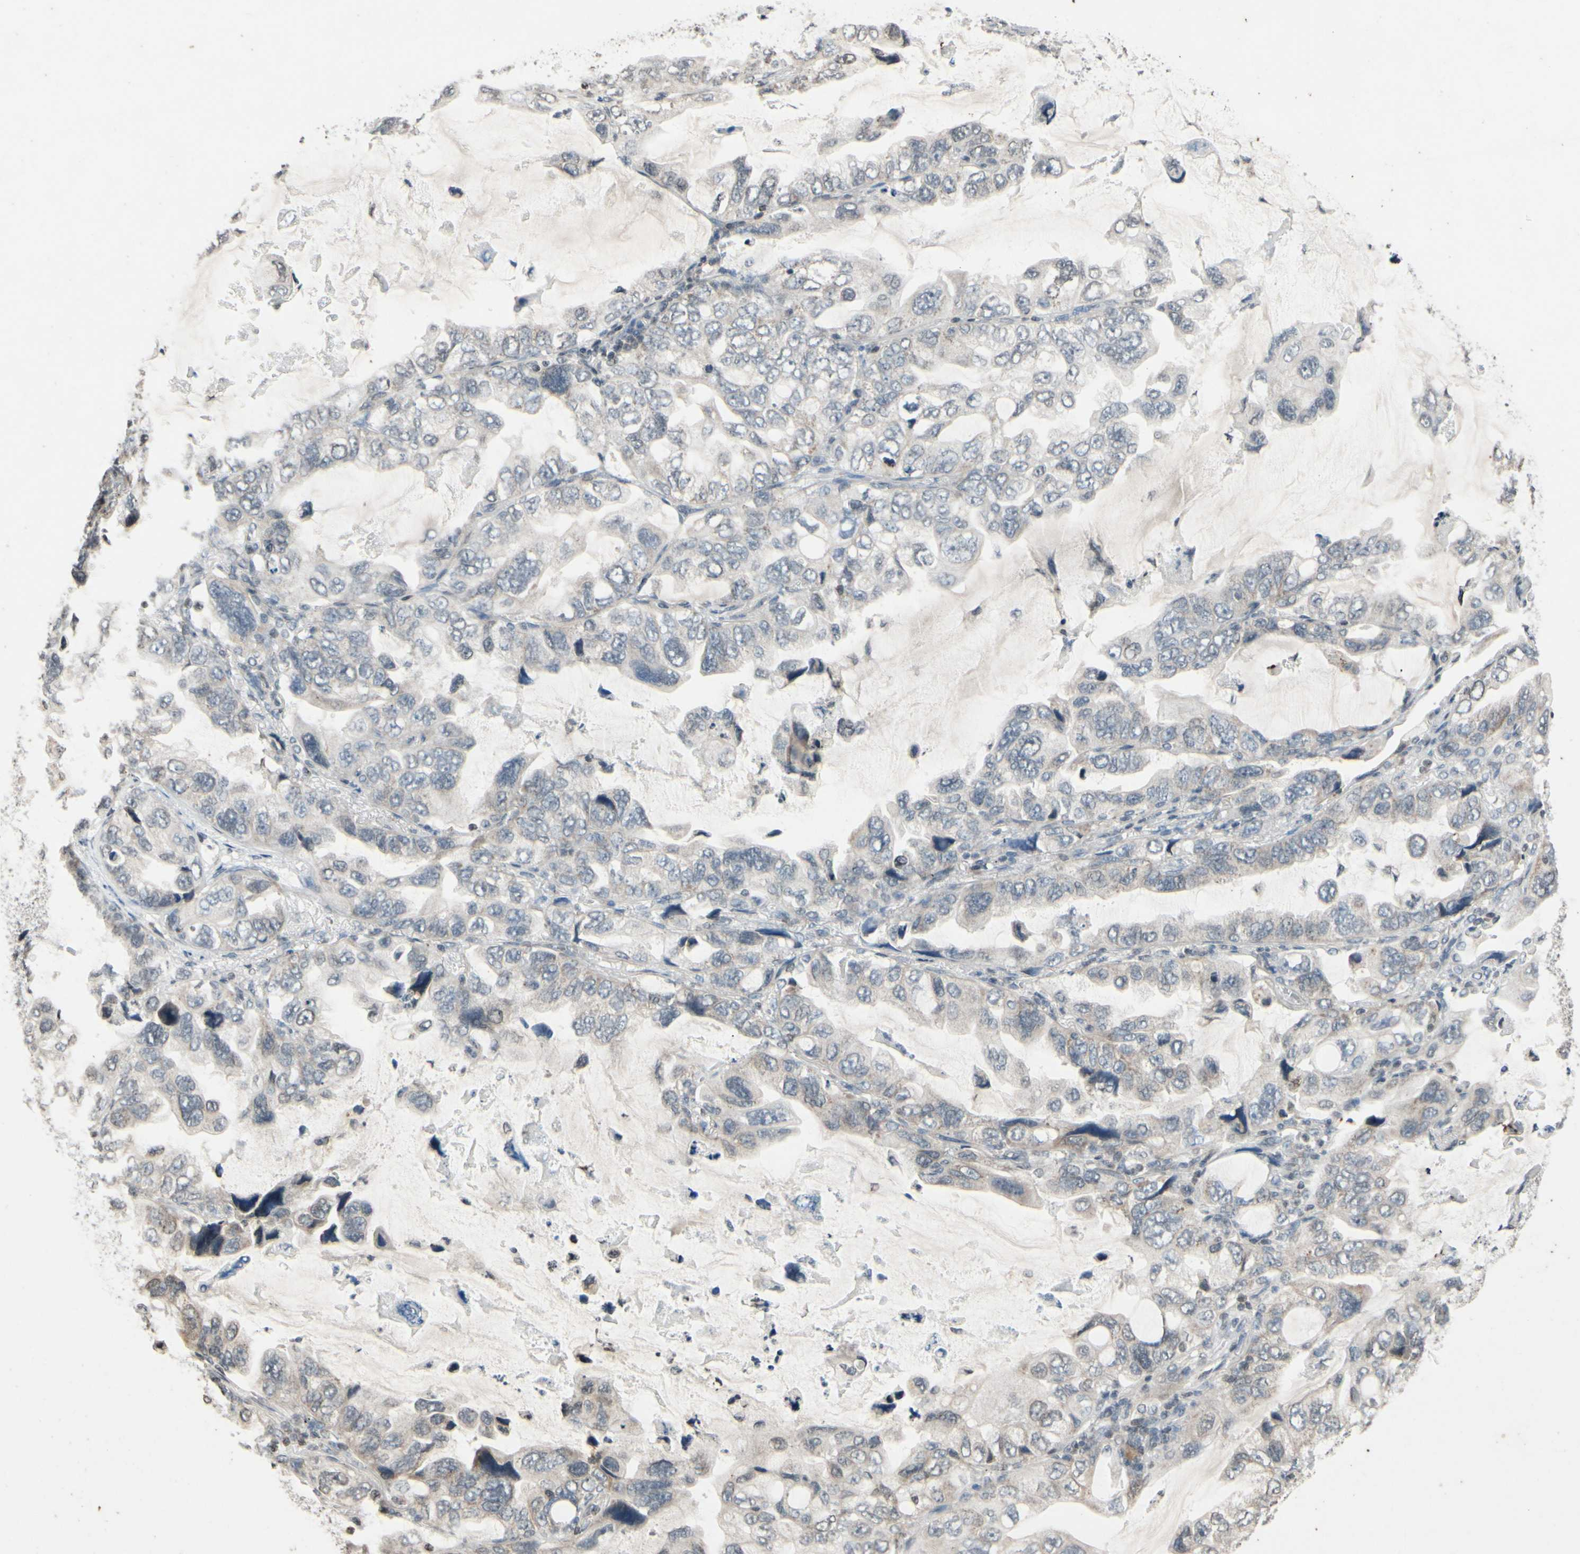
{"staining": {"intensity": "weak", "quantity": ">75%", "location": "cytoplasmic/membranous"}, "tissue": "lung cancer", "cell_type": "Tumor cells", "image_type": "cancer", "snomed": [{"axis": "morphology", "description": "Squamous cell carcinoma, NOS"}, {"axis": "topography", "description": "Lung"}], "caption": "There is low levels of weak cytoplasmic/membranous staining in tumor cells of lung cancer (squamous cell carcinoma), as demonstrated by immunohistochemical staining (brown color).", "gene": "CLDN11", "patient": {"sex": "female", "age": 73}}